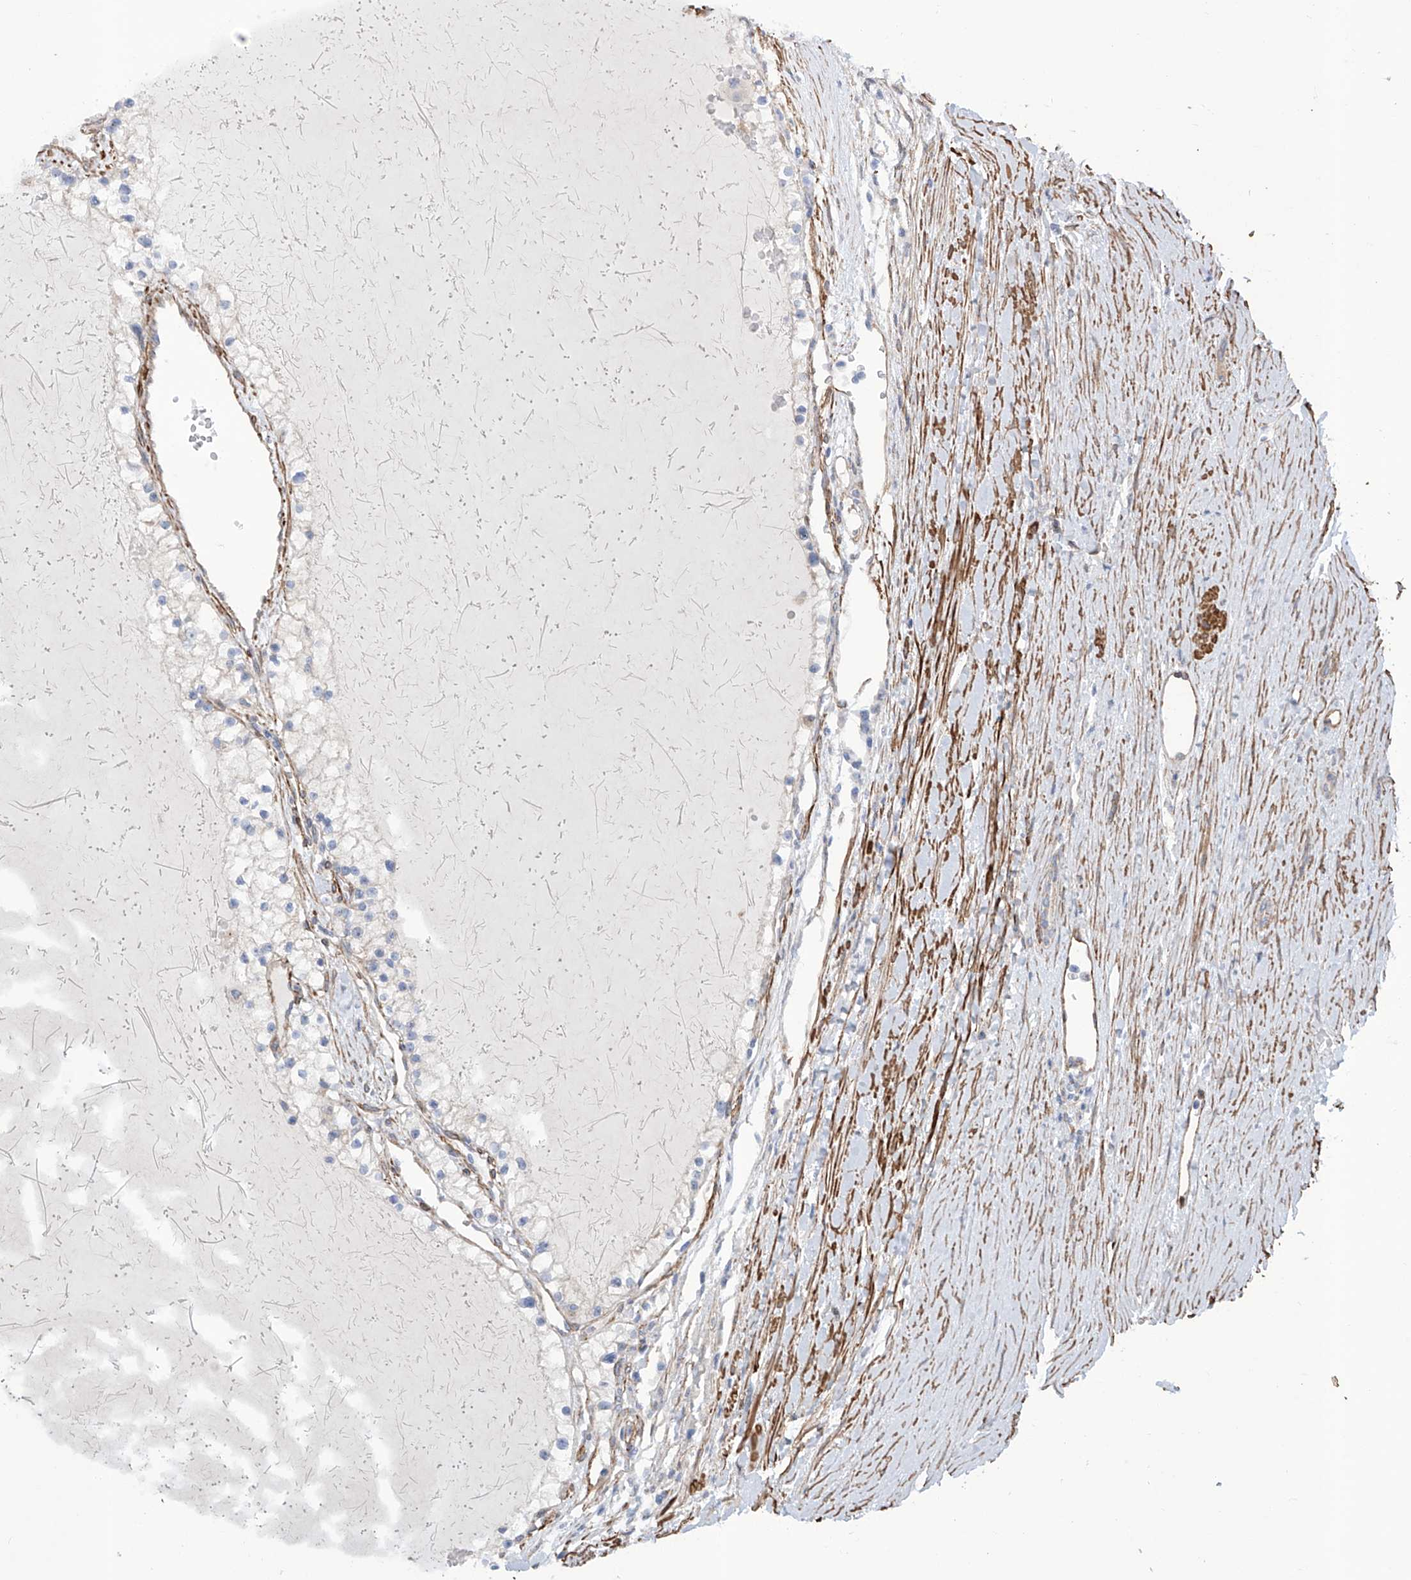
{"staining": {"intensity": "negative", "quantity": "none", "location": "none"}, "tissue": "renal cancer", "cell_type": "Tumor cells", "image_type": "cancer", "snomed": [{"axis": "morphology", "description": "Normal tissue, NOS"}, {"axis": "morphology", "description": "Adenocarcinoma, NOS"}, {"axis": "topography", "description": "Kidney"}], "caption": "An immunohistochemistry (IHC) image of renal adenocarcinoma is shown. There is no staining in tumor cells of renal adenocarcinoma. (DAB IHC, high magnification).", "gene": "ZNF490", "patient": {"sex": "male", "age": 68}}